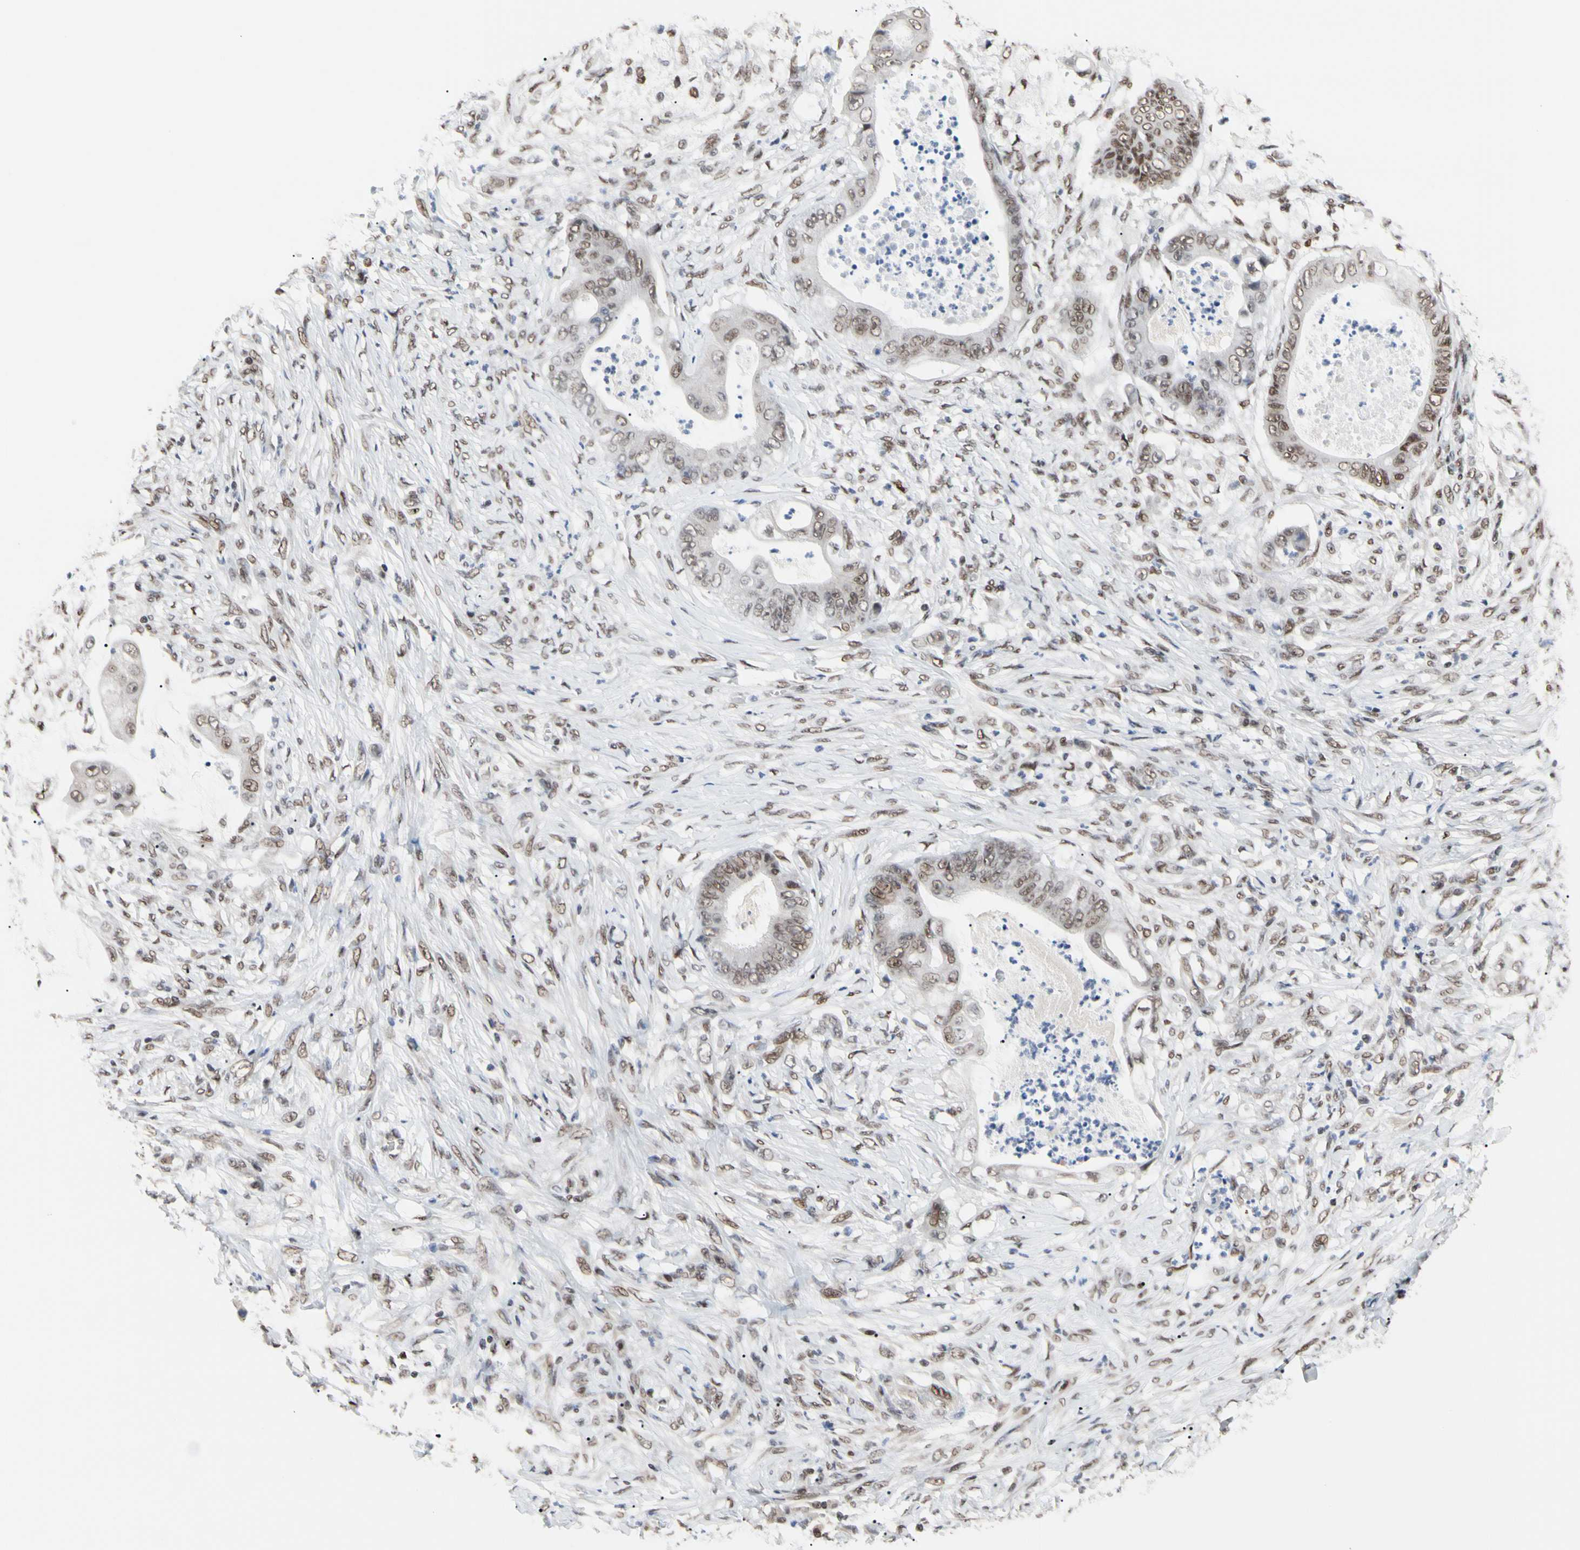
{"staining": {"intensity": "weak", "quantity": ">75%", "location": "nuclear"}, "tissue": "stomach cancer", "cell_type": "Tumor cells", "image_type": "cancer", "snomed": [{"axis": "morphology", "description": "Adenocarcinoma, NOS"}, {"axis": "topography", "description": "Stomach"}], "caption": "Stomach adenocarcinoma was stained to show a protein in brown. There is low levels of weak nuclear positivity in about >75% of tumor cells.", "gene": "FAM98B", "patient": {"sex": "female", "age": 73}}